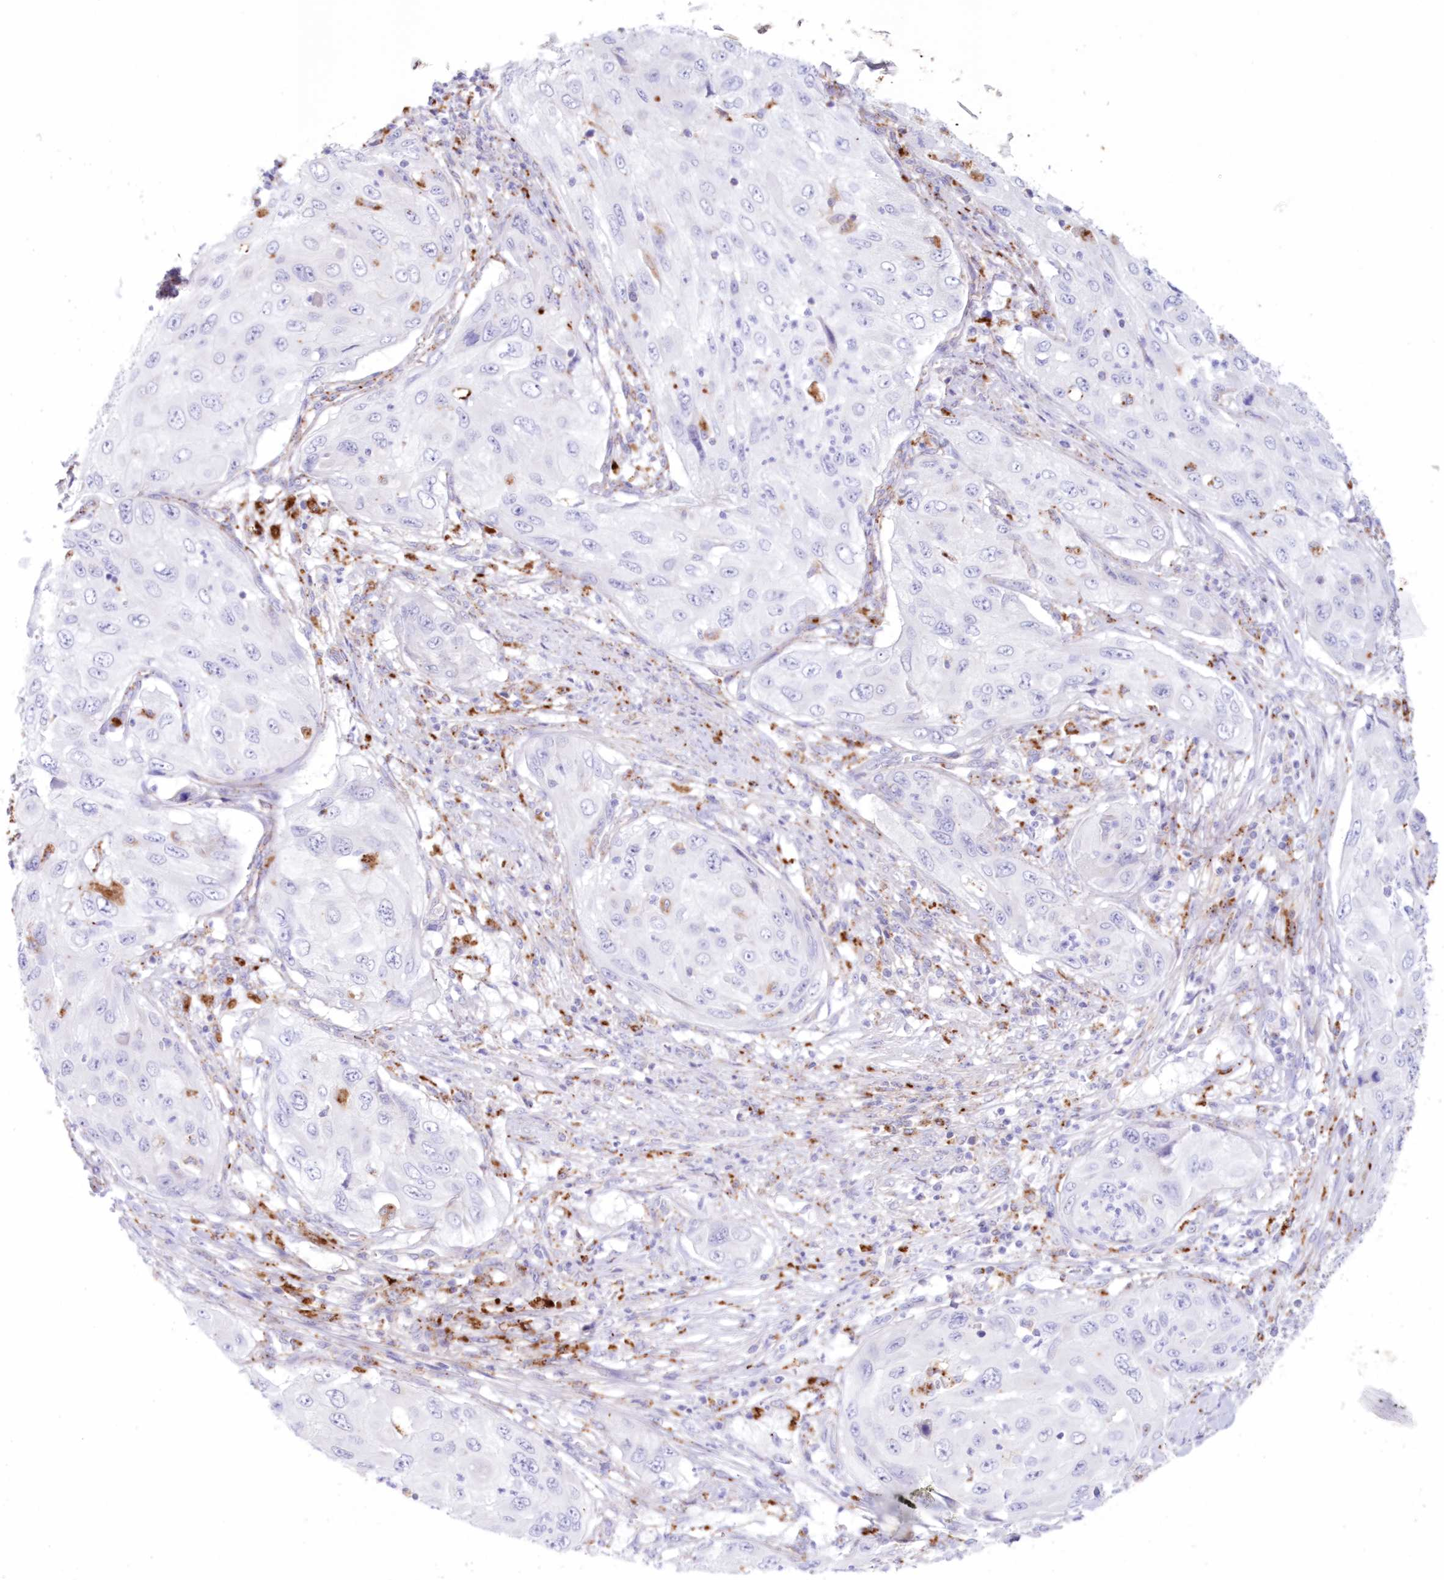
{"staining": {"intensity": "negative", "quantity": "none", "location": "none"}, "tissue": "cervical cancer", "cell_type": "Tumor cells", "image_type": "cancer", "snomed": [{"axis": "morphology", "description": "Squamous cell carcinoma, NOS"}, {"axis": "topography", "description": "Cervix"}], "caption": "A micrograph of cervical cancer stained for a protein displays no brown staining in tumor cells.", "gene": "TPP1", "patient": {"sex": "female", "age": 42}}